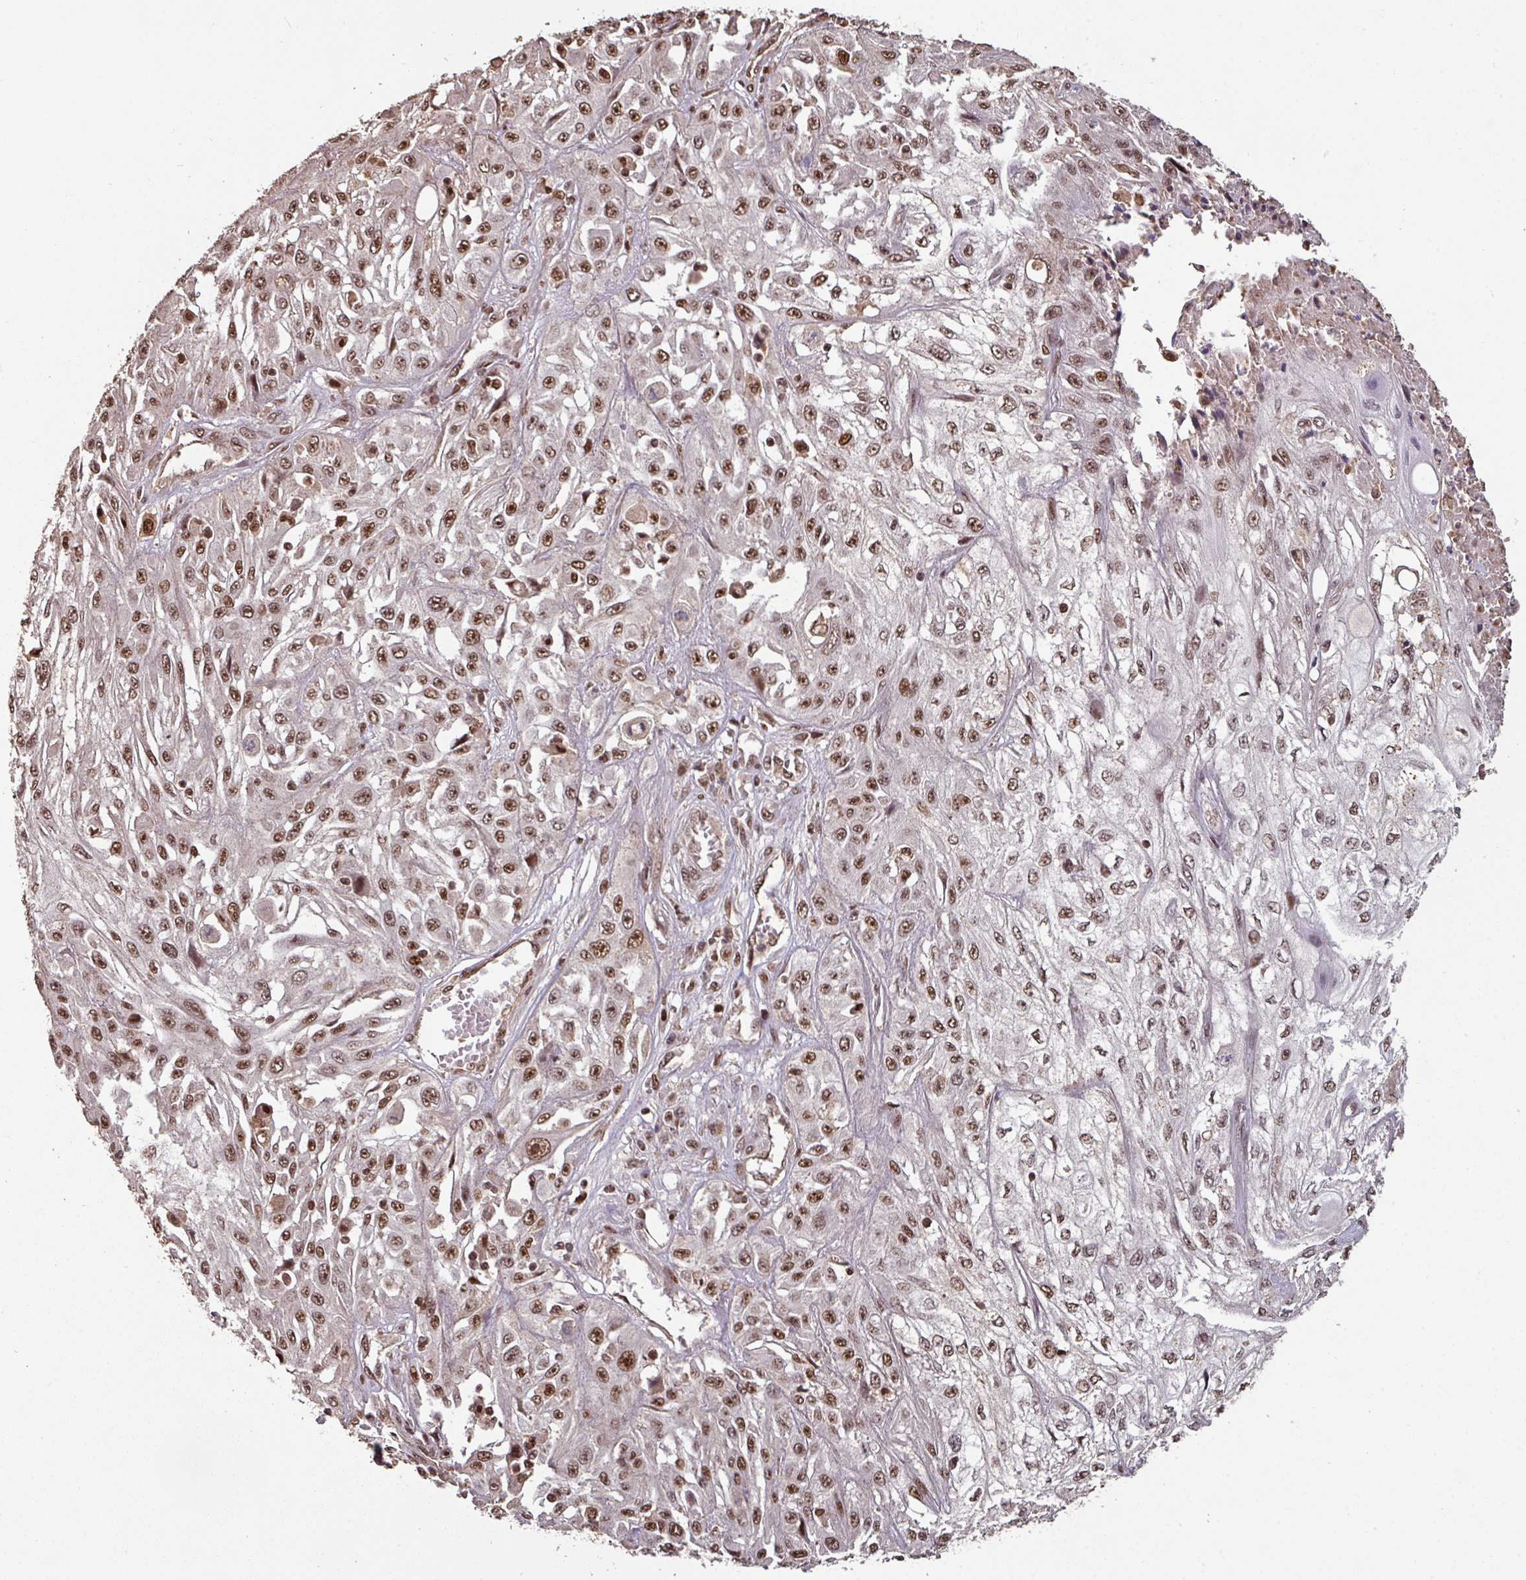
{"staining": {"intensity": "moderate", "quantity": ">75%", "location": "nuclear"}, "tissue": "skin cancer", "cell_type": "Tumor cells", "image_type": "cancer", "snomed": [{"axis": "morphology", "description": "Squamous cell carcinoma, NOS"}, {"axis": "morphology", "description": "Squamous cell carcinoma, metastatic, NOS"}, {"axis": "topography", "description": "Skin"}, {"axis": "topography", "description": "Lymph node"}], "caption": "Protein analysis of metastatic squamous cell carcinoma (skin) tissue displays moderate nuclear staining in approximately >75% of tumor cells.", "gene": "POLD1", "patient": {"sex": "male", "age": 75}}